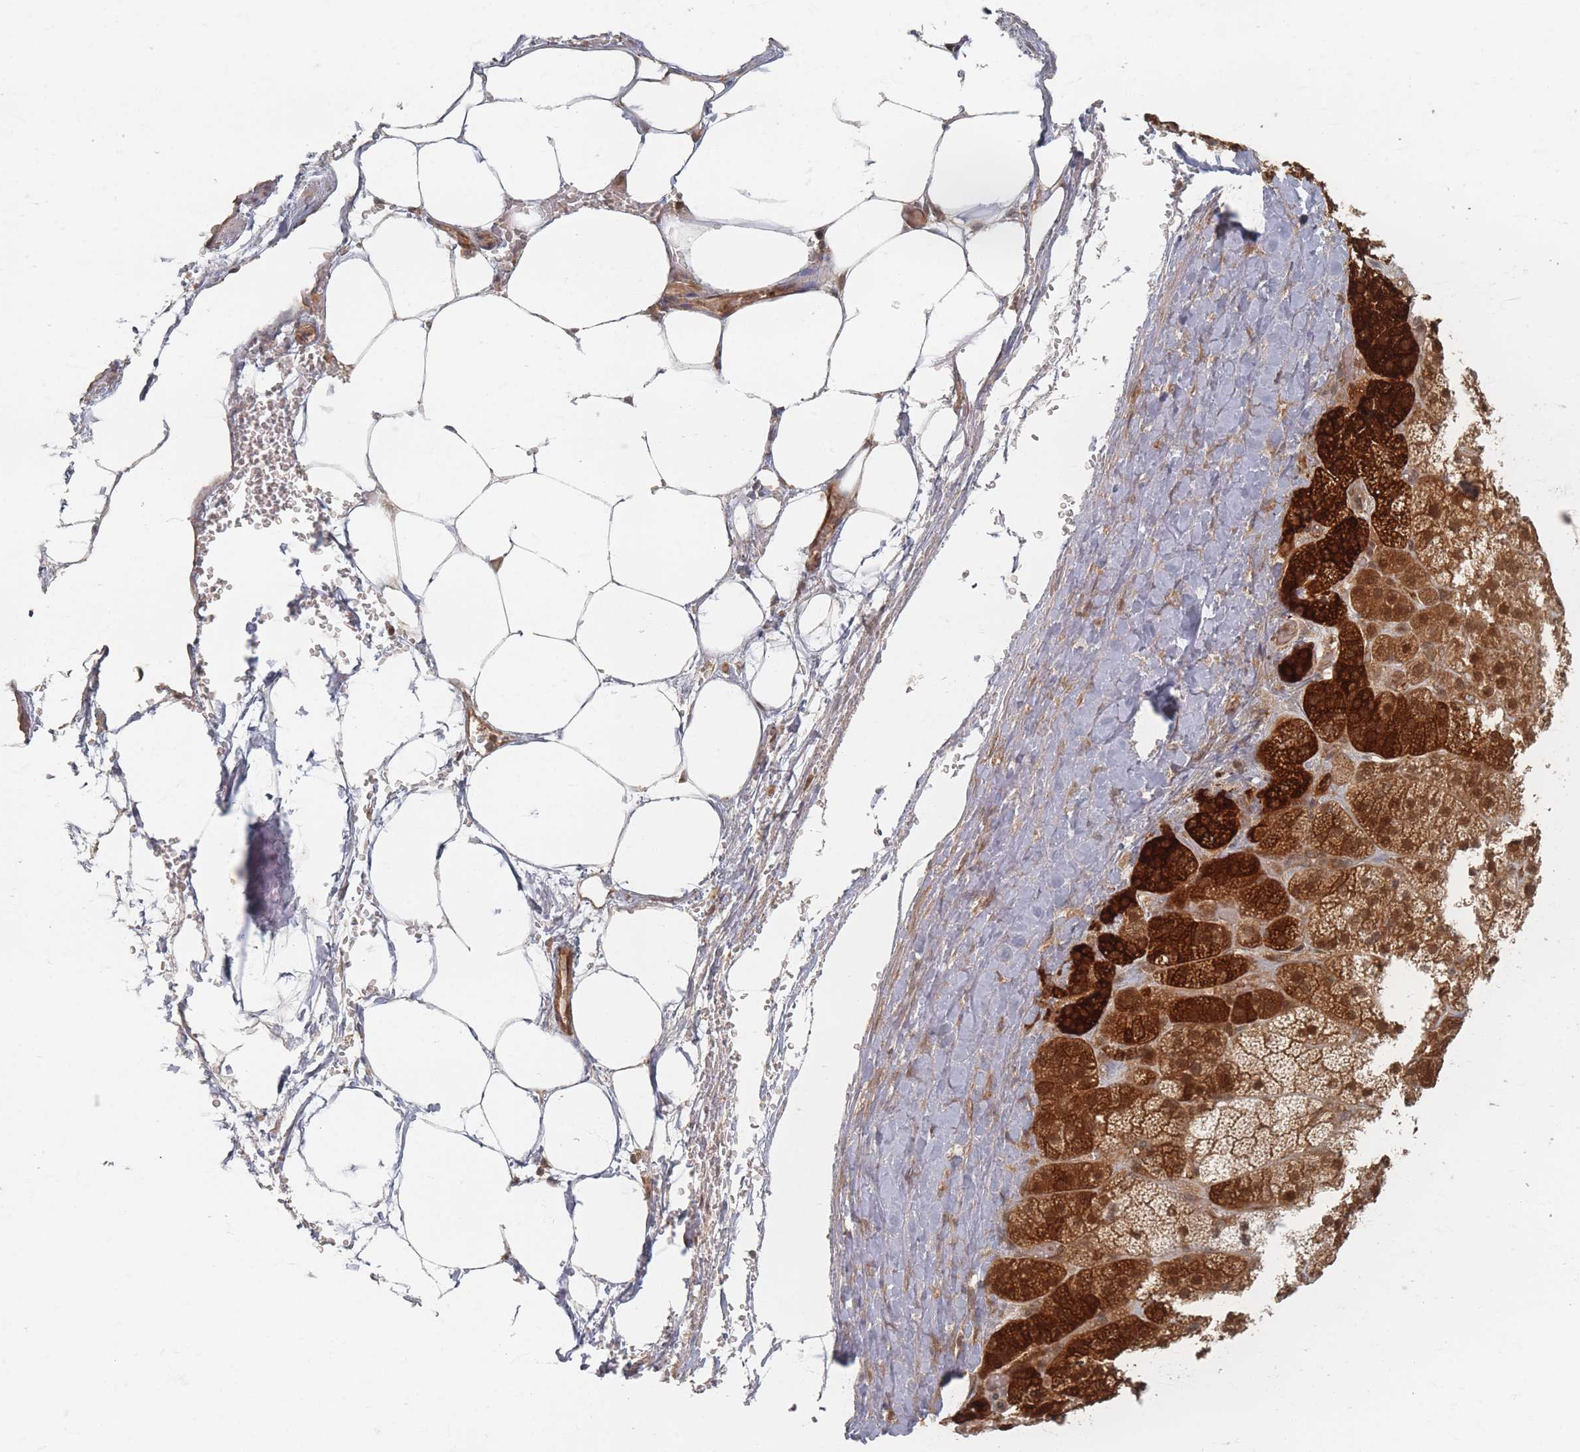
{"staining": {"intensity": "moderate", "quantity": ">75%", "location": "cytoplasmic/membranous,nuclear"}, "tissue": "adrenal gland", "cell_type": "Glandular cells", "image_type": "normal", "snomed": [{"axis": "morphology", "description": "Normal tissue, NOS"}, {"axis": "topography", "description": "Adrenal gland"}], "caption": "DAB (3,3'-diaminobenzidine) immunohistochemical staining of benign adrenal gland exhibits moderate cytoplasmic/membranous,nuclear protein positivity in approximately >75% of glandular cells. The staining was performed using DAB (3,3'-diaminobenzidine), with brown indicating positive protein expression. Nuclei are stained blue with hematoxylin.", "gene": "PSMD9", "patient": {"sex": "female", "age": 70}}